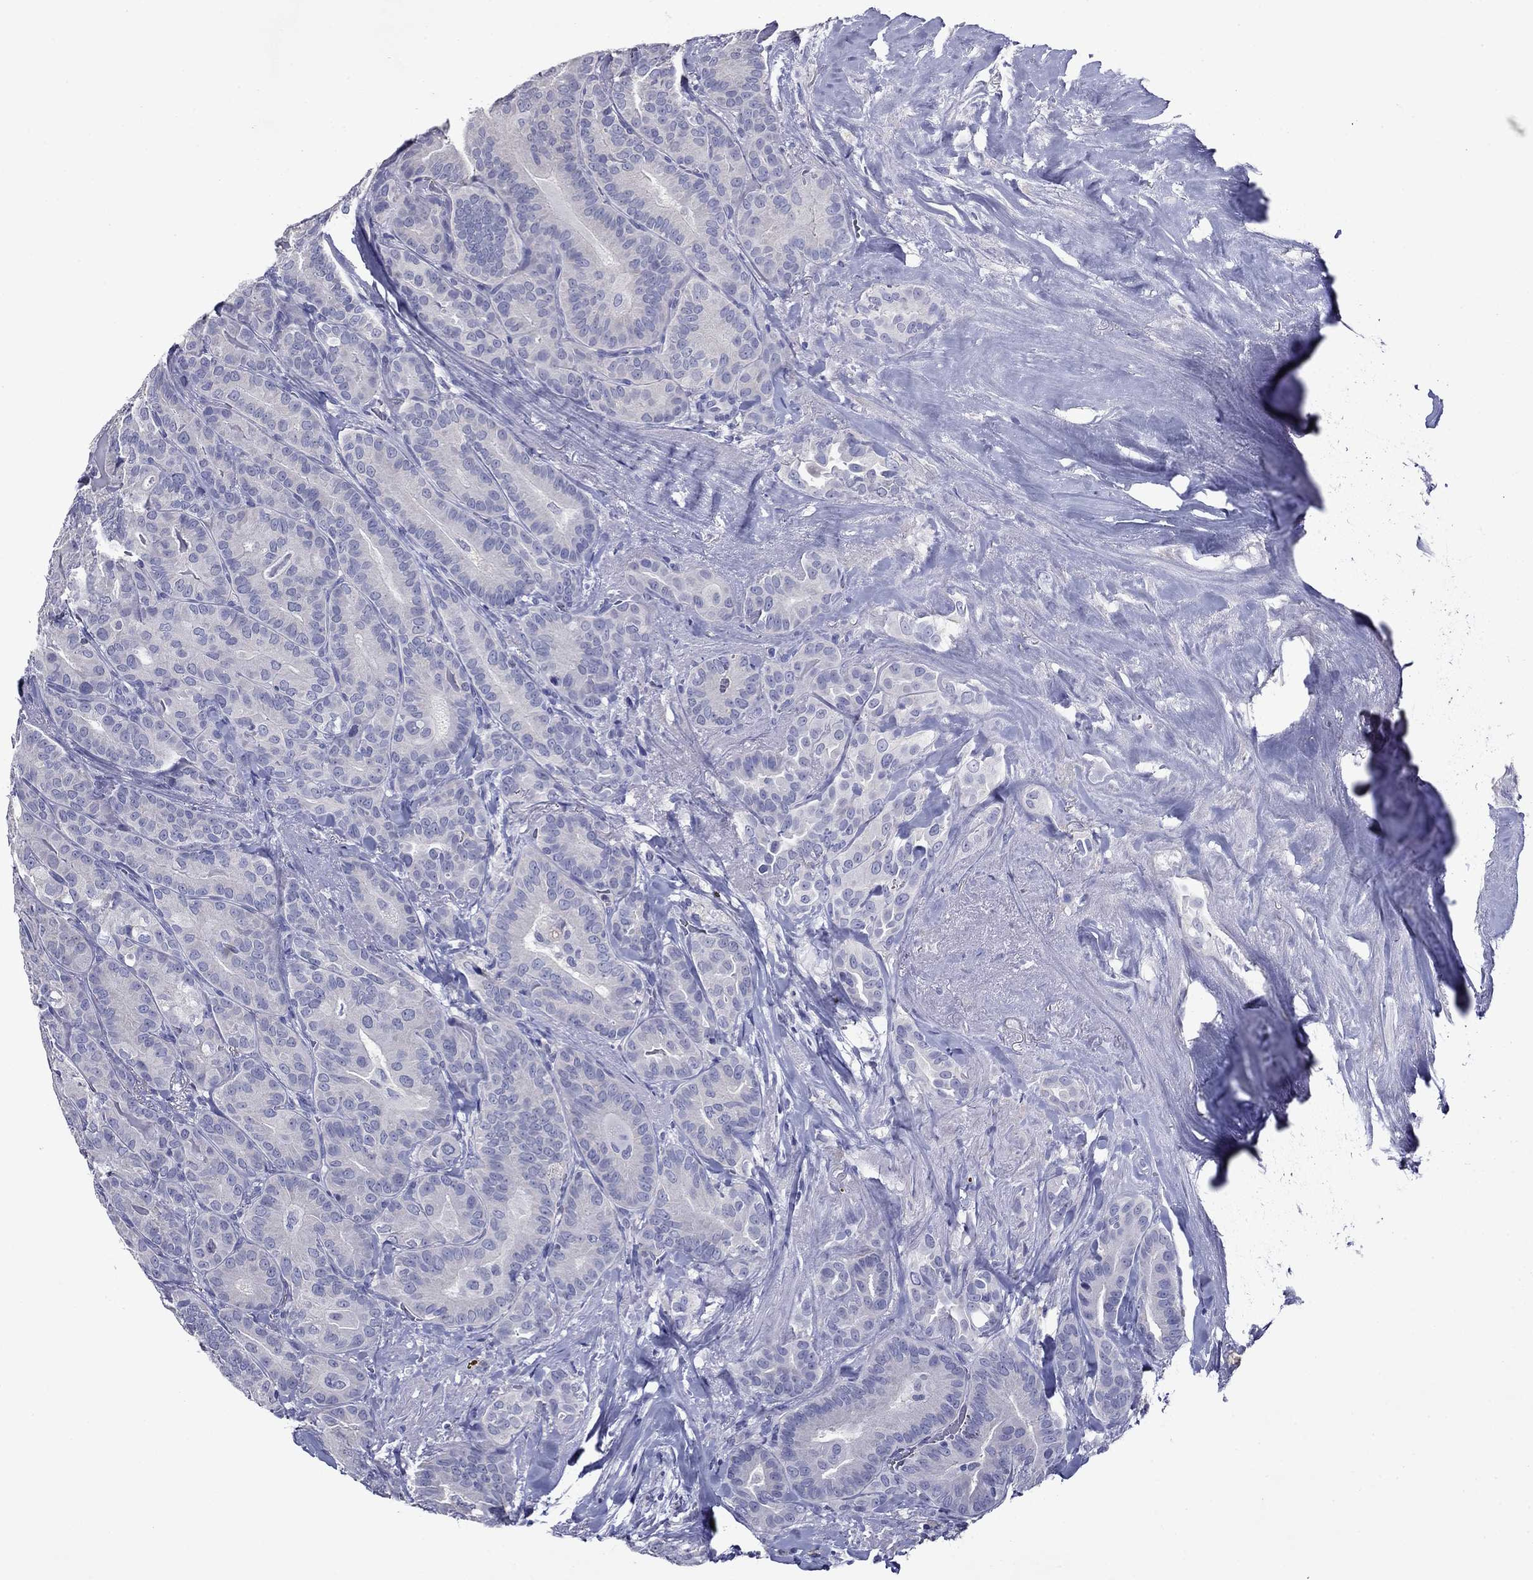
{"staining": {"intensity": "negative", "quantity": "none", "location": "none"}, "tissue": "thyroid cancer", "cell_type": "Tumor cells", "image_type": "cancer", "snomed": [{"axis": "morphology", "description": "Papillary adenocarcinoma, NOS"}, {"axis": "topography", "description": "Thyroid gland"}], "caption": "Tumor cells show no significant protein staining in papillary adenocarcinoma (thyroid). Brightfield microscopy of immunohistochemistry (IHC) stained with DAB (brown) and hematoxylin (blue), captured at high magnification.", "gene": "CFAP119", "patient": {"sex": "male", "age": 61}}